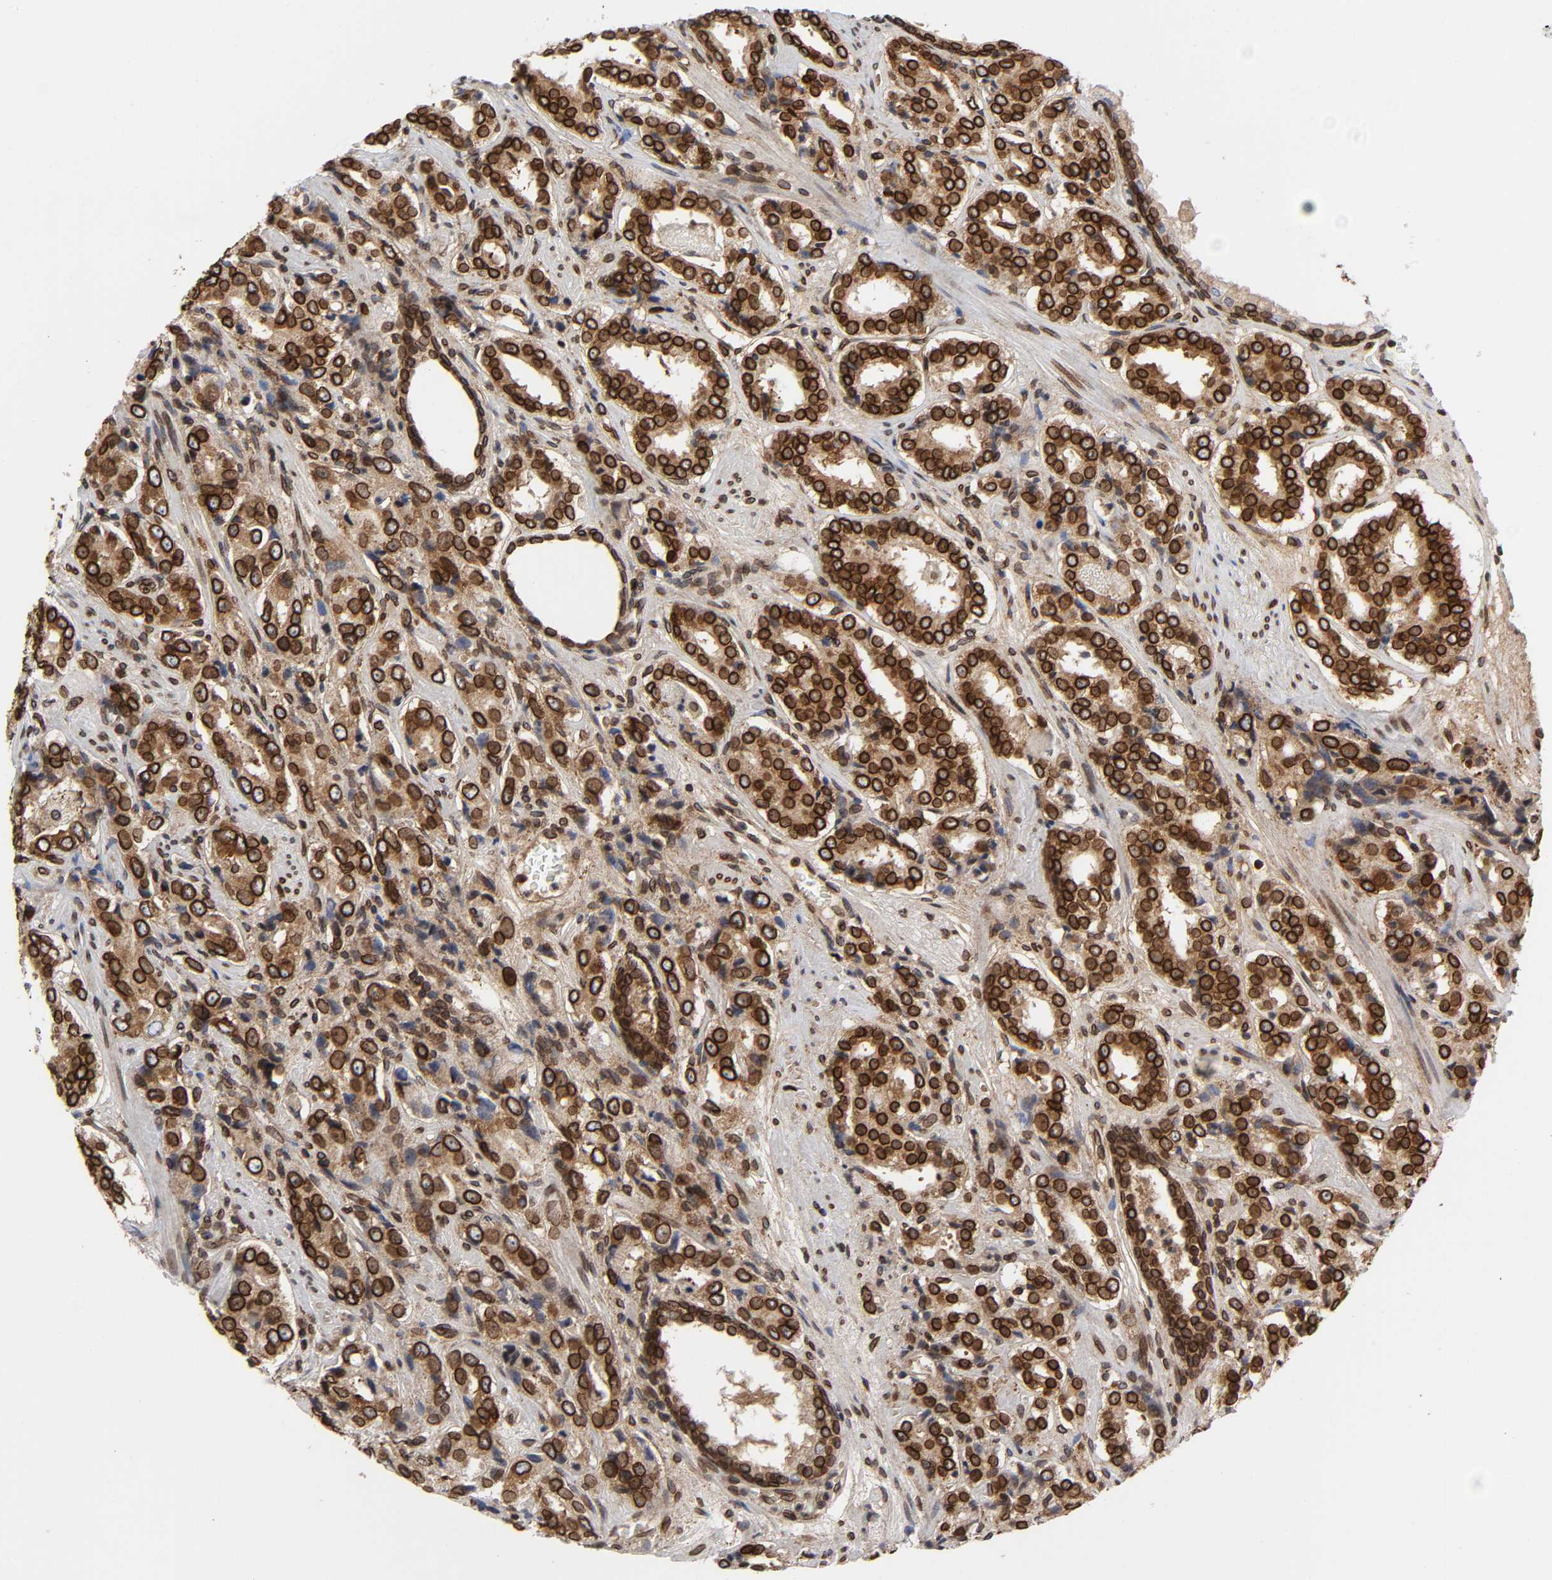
{"staining": {"intensity": "strong", "quantity": ">75%", "location": "cytoplasmic/membranous,nuclear"}, "tissue": "prostate cancer", "cell_type": "Tumor cells", "image_type": "cancer", "snomed": [{"axis": "morphology", "description": "Adenocarcinoma, Medium grade"}, {"axis": "topography", "description": "Prostate"}], "caption": "Immunohistochemical staining of human prostate medium-grade adenocarcinoma demonstrates high levels of strong cytoplasmic/membranous and nuclear staining in approximately >75% of tumor cells. The staining was performed using DAB (3,3'-diaminobenzidine) to visualize the protein expression in brown, while the nuclei were stained in blue with hematoxylin (Magnification: 20x).", "gene": "RANGAP1", "patient": {"sex": "male", "age": 60}}